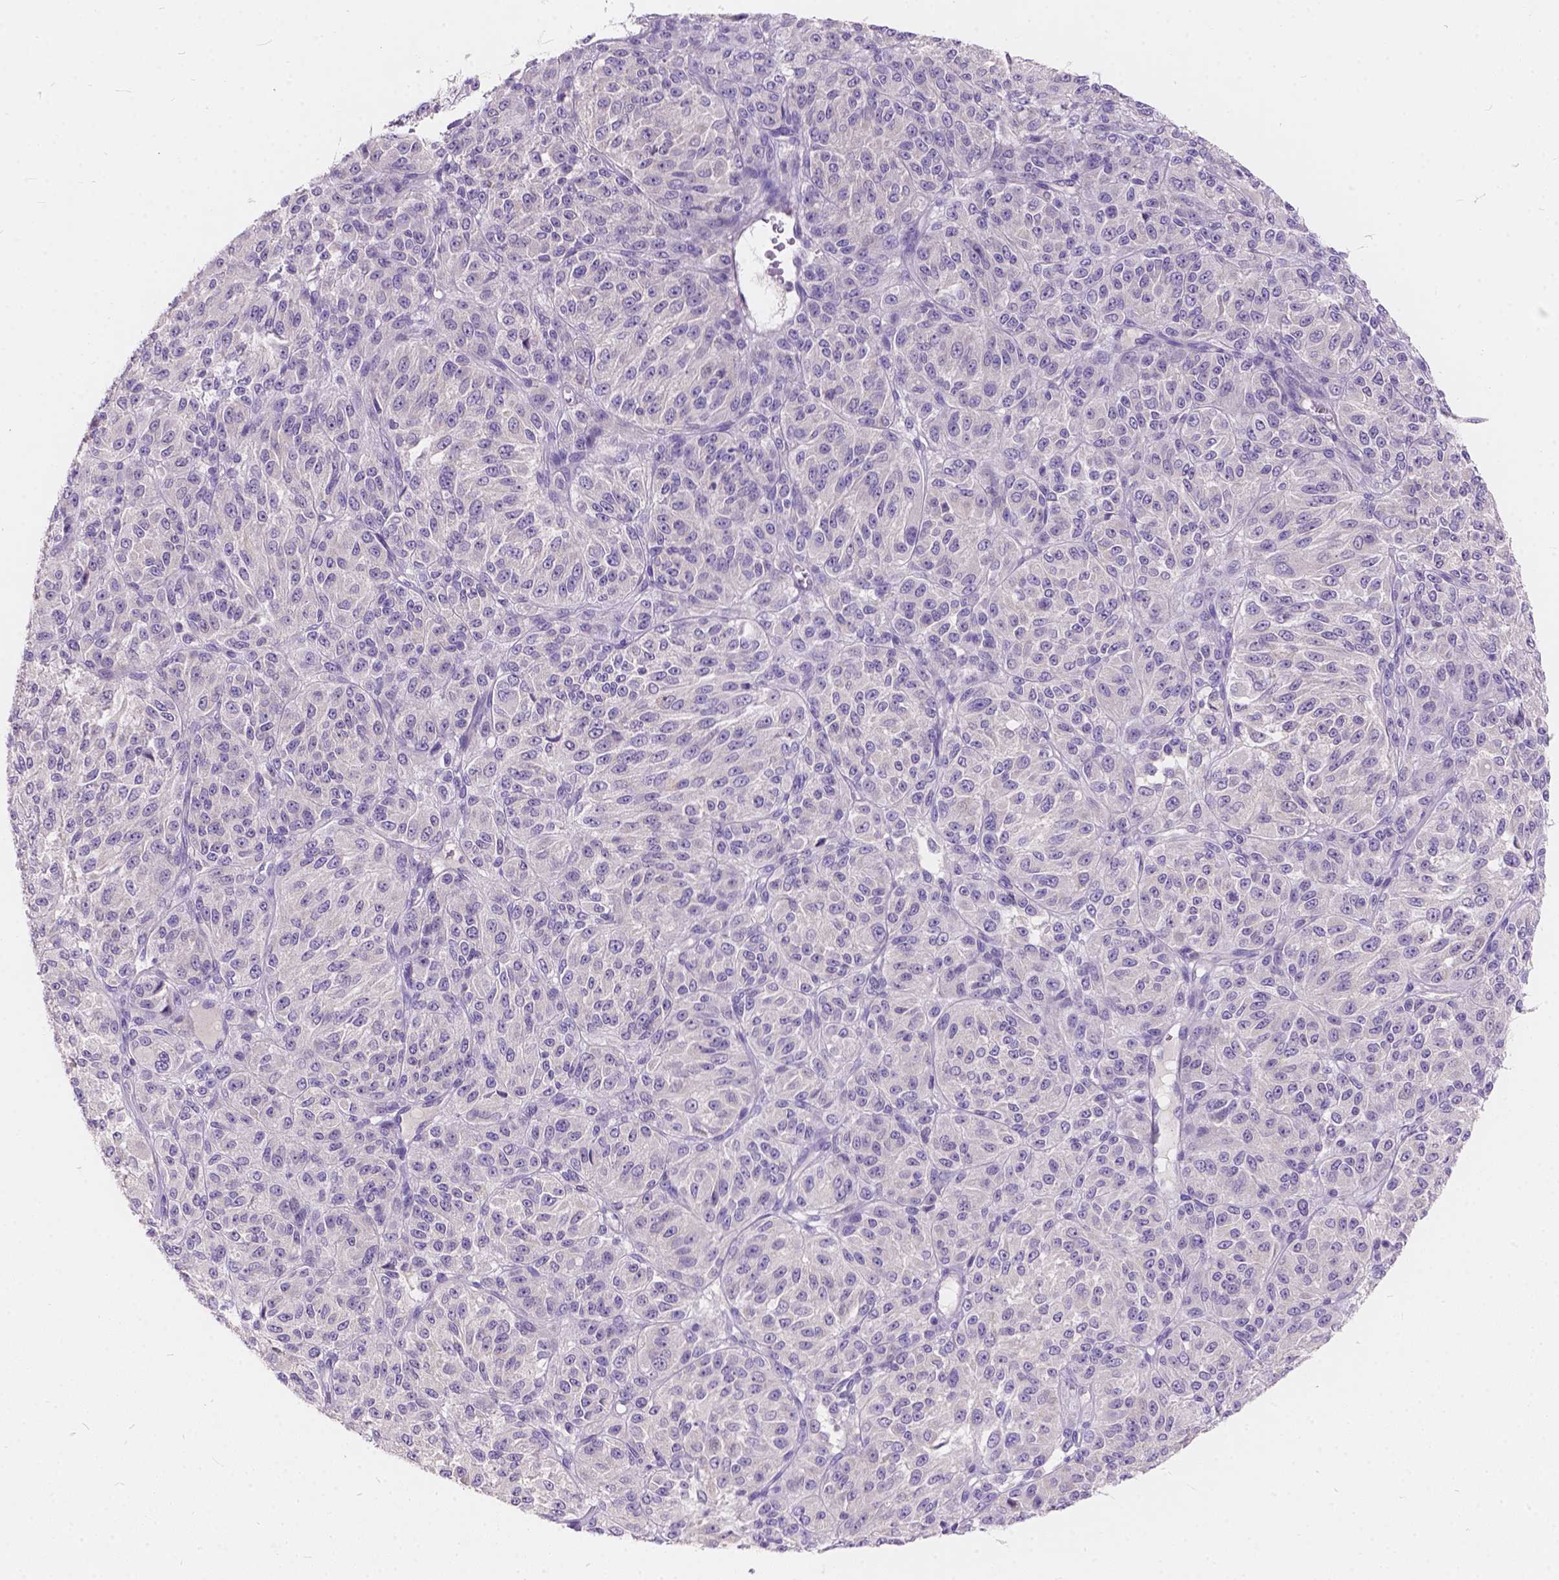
{"staining": {"intensity": "negative", "quantity": "none", "location": "none"}, "tissue": "melanoma", "cell_type": "Tumor cells", "image_type": "cancer", "snomed": [{"axis": "morphology", "description": "Malignant melanoma, Metastatic site"}, {"axis": "topography", "description": "Brain"}], "caption": "Immunohistochemistry image of human melanoma stained for a protein (brown), which exhibits no positivity in tumor cells.", "gene": "PEX11G", "patient": {"sex": "female", "age": 56}}